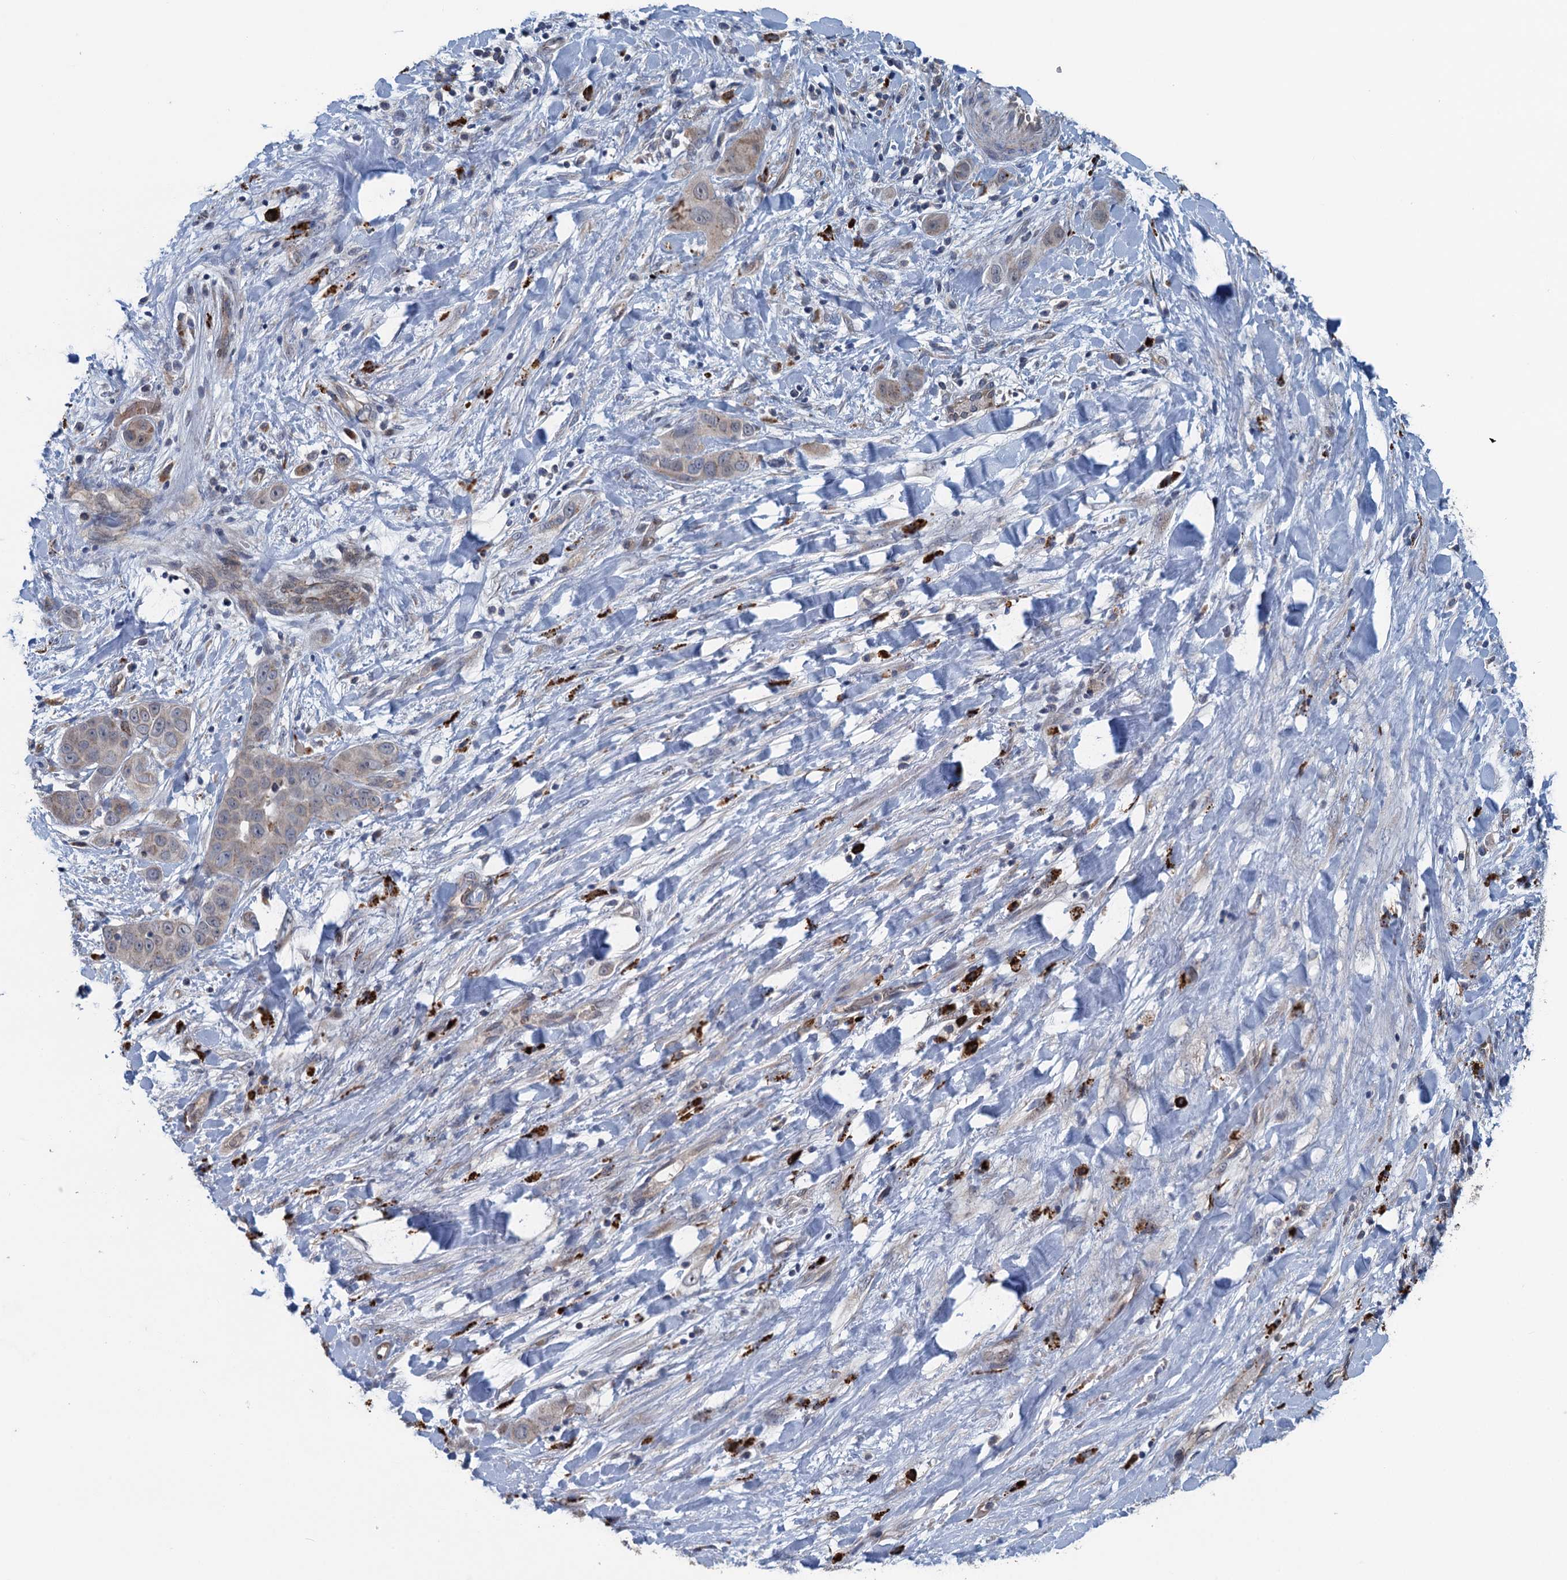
{"staining": {"intensity": "negative", "quantity": "none", "location": "none"}, "tissue": "liver cancer", "cell_type": "Tumor cells", "image_type": "cancer", "snomed": [{"axis": "morphology", "description": "Cholangiocarcinoma"}, {"axis": "topography", "description": "Liver"}], "caption": "Tumor cells are negative for protein expression in human cholangiocarcinoma (liver).", "gene": "KBTBD8", "patient": {"sex": "female", "age": 52}}